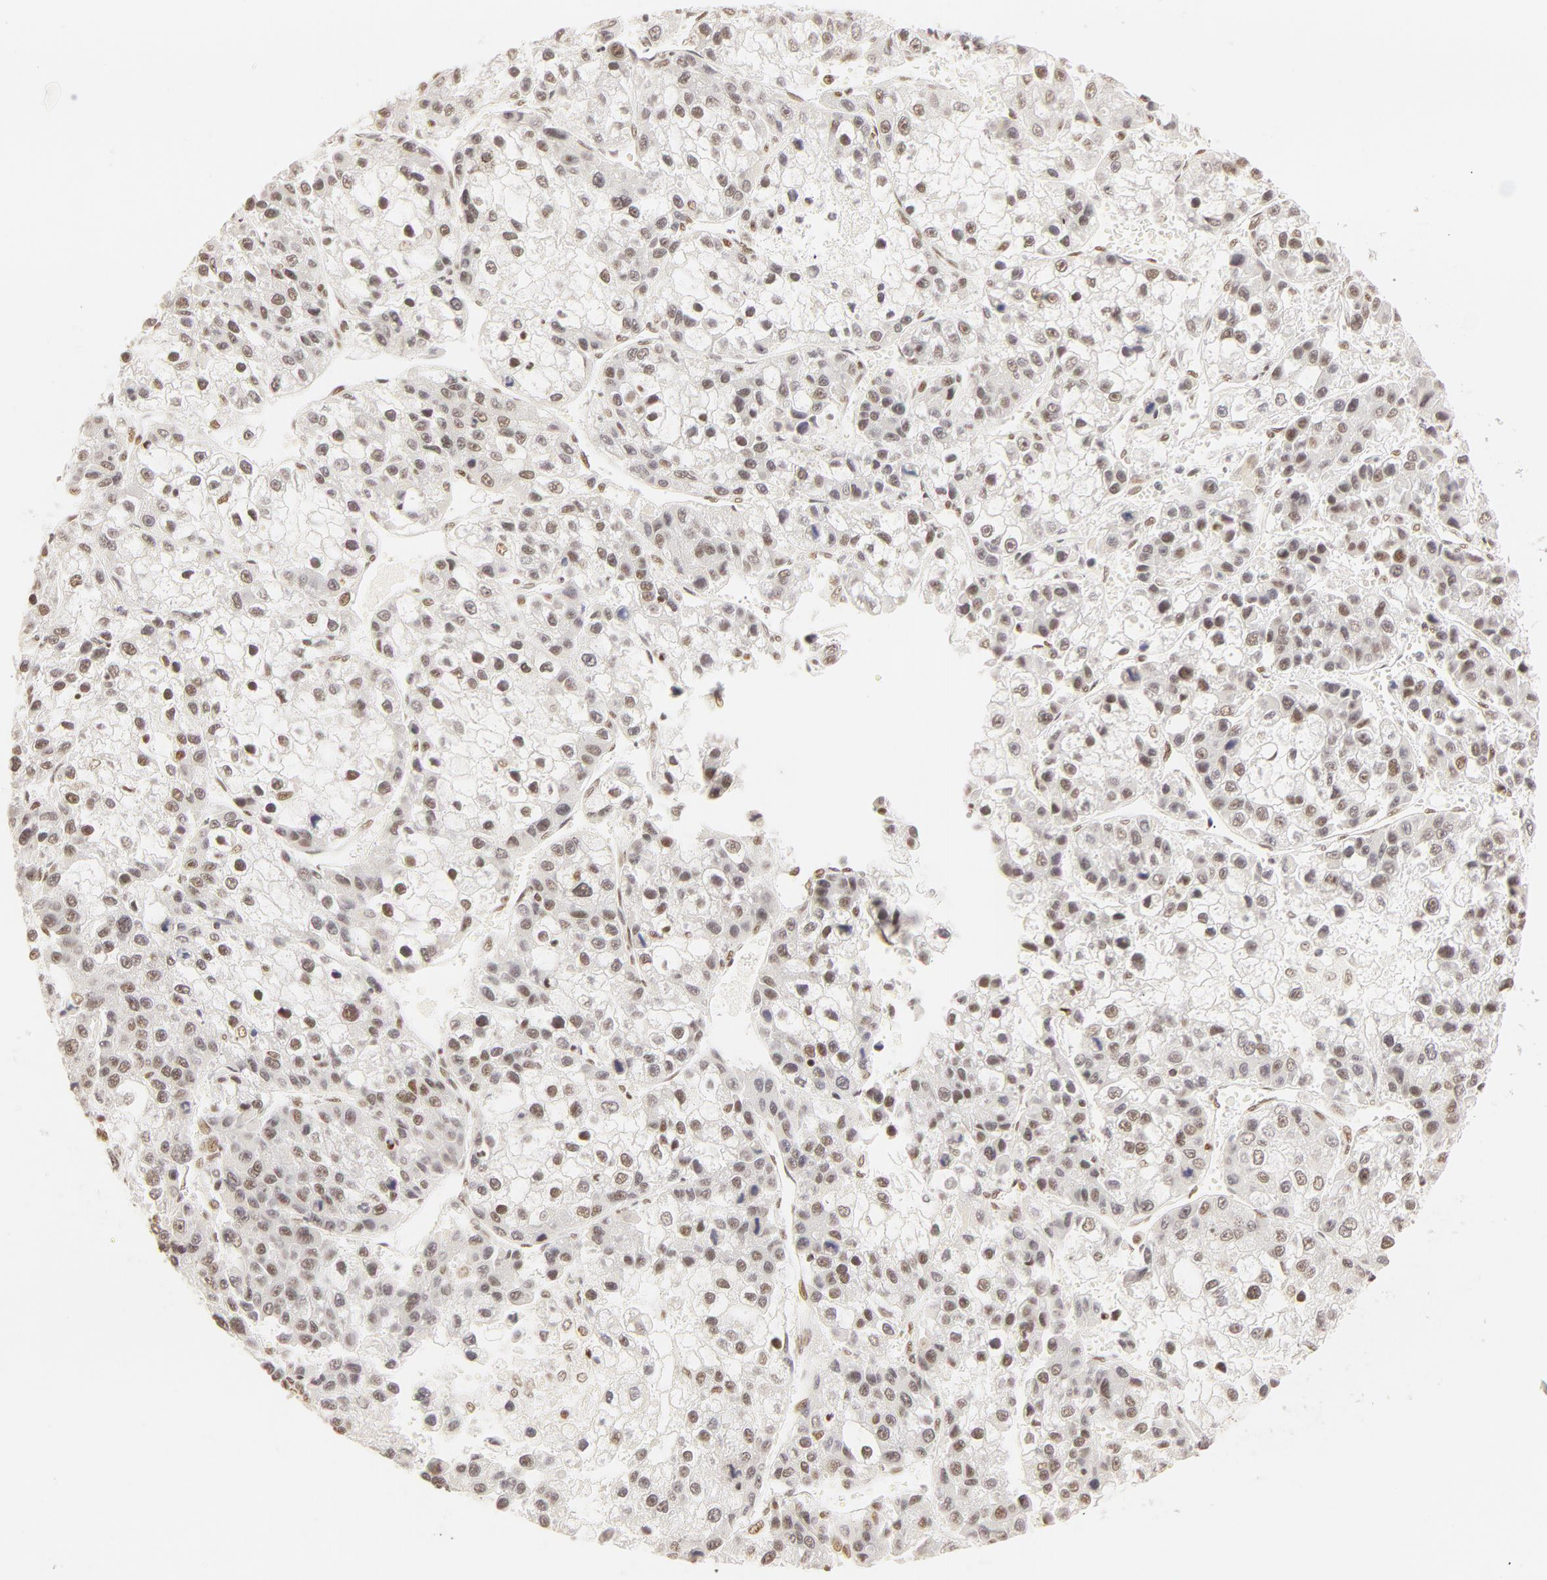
{"staining": {"intensity": "weak", "quantity": "25%-75%", "location": "nuclear"}, "tissue": "liver cancer", "cell_type": "Tumor cells", "image_type": "cancer", "snomed": [{"axis": "morphology", "description": "Carcinoma, Hepatocellular, NOS"}, {"axis": "topography", "description": "Liver"}], "caption": "Brown immunohistochemical staining in human liver cancer demonstrates weak nuclear staining in about 25%-75% of tumor cells. (DAB IHC, brown staining for protein, blue staining for nuclei).", "gene": "RBM39", "patient": {"sex": "female", "age": 66}}